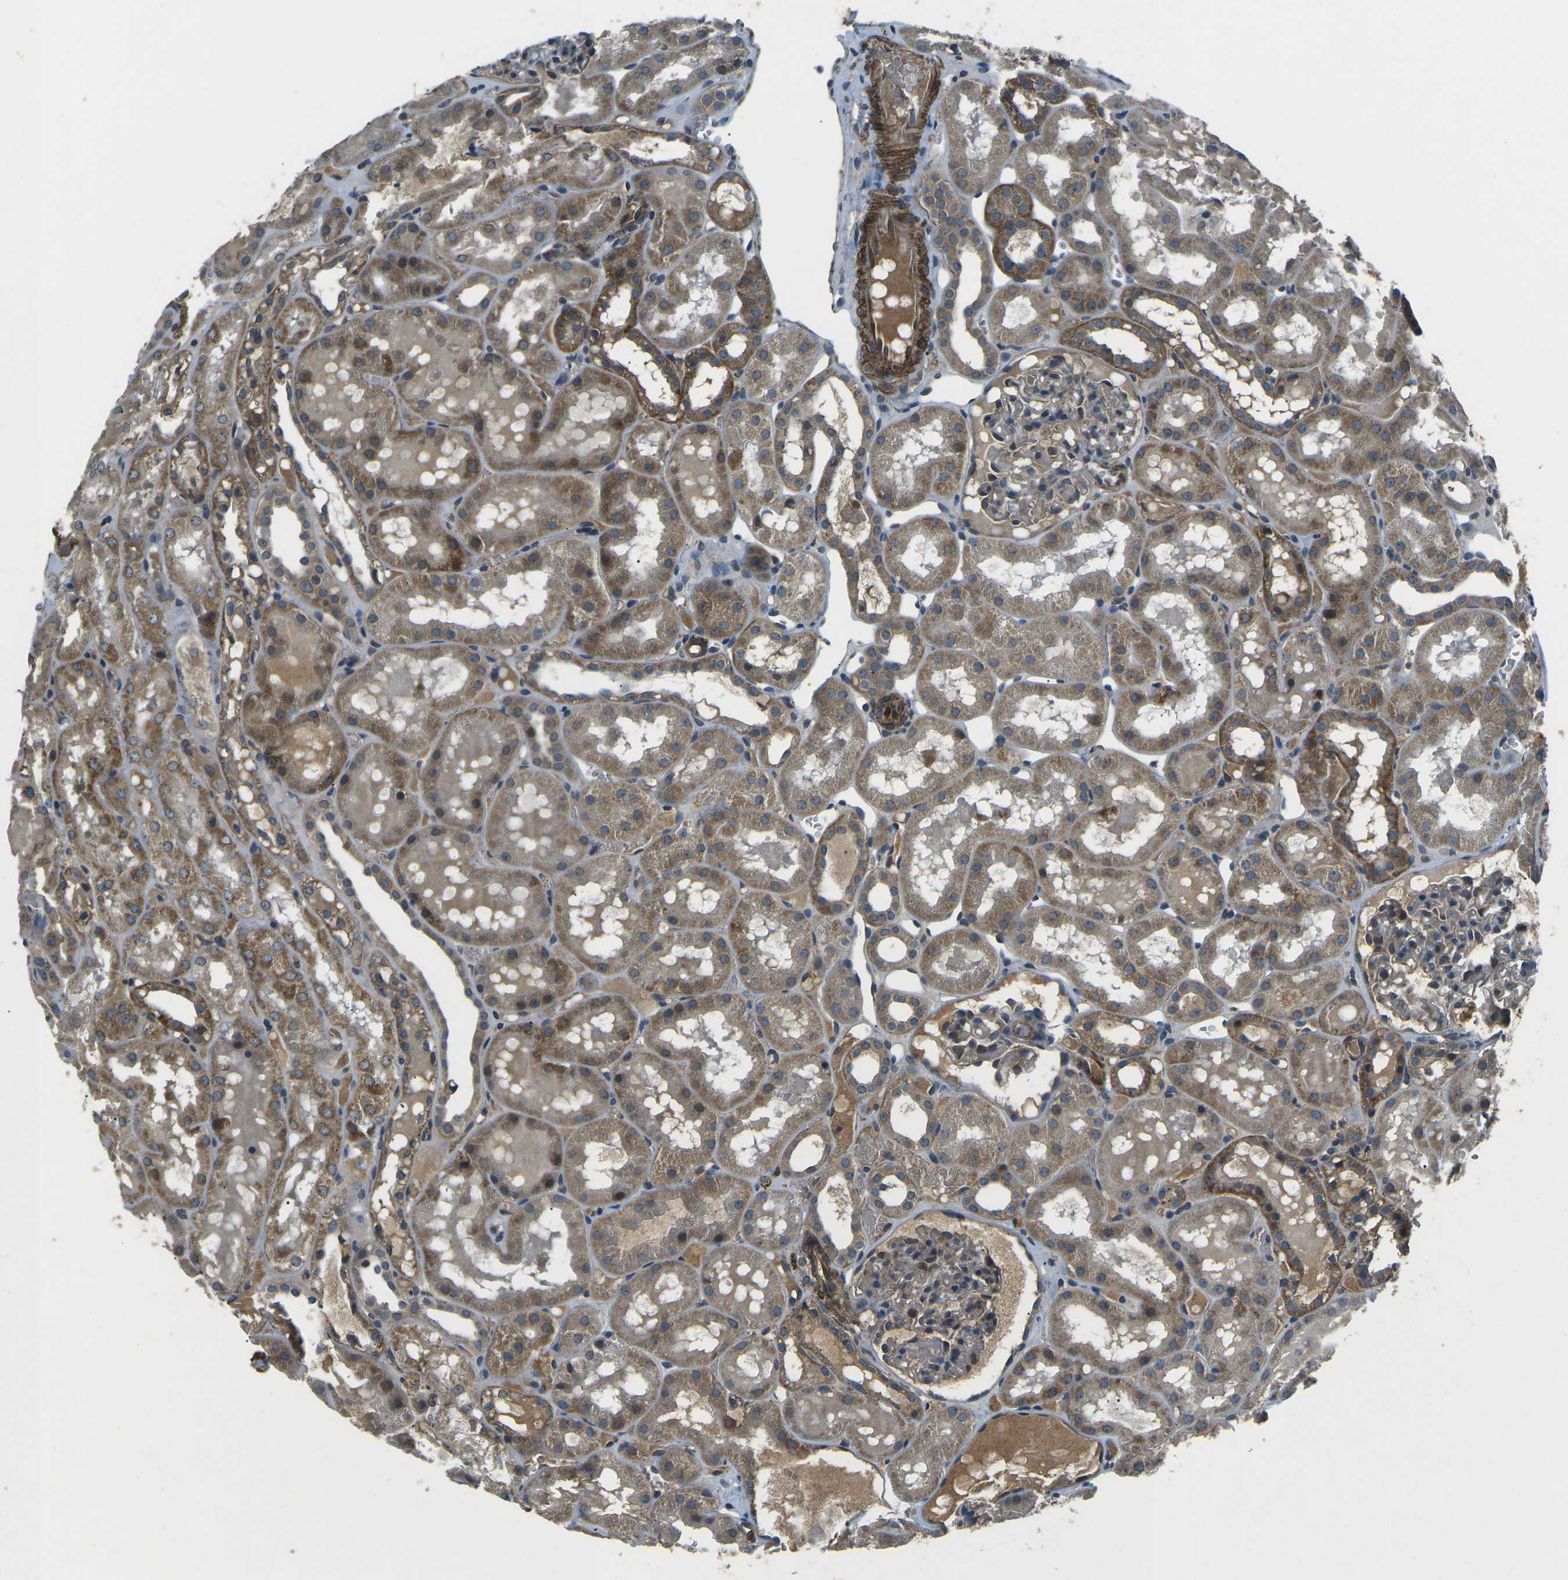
{"staining": {"intensity": "weak", "quantity": ">75%", "location": "cytoplasmic/membranous"}, "tissue": "kidney", "cell_type": "Cells in glomeruli", "image_type": "normal", "snomed": [{"axis": "morphology", "description": "Normal tissue, NOS"}, {"axis": "topography", "description": "Kidney"}, {"axis": "topography", "description": "Urinary bladder"}], "caption": "A photomicrograph of kidney stained for a protein demonstrates weak cytoplasmic/membranous brown staining in cells in glomeruli.", "gene": "AFAP1", "patient": {"sex": "male", "age": 16}}